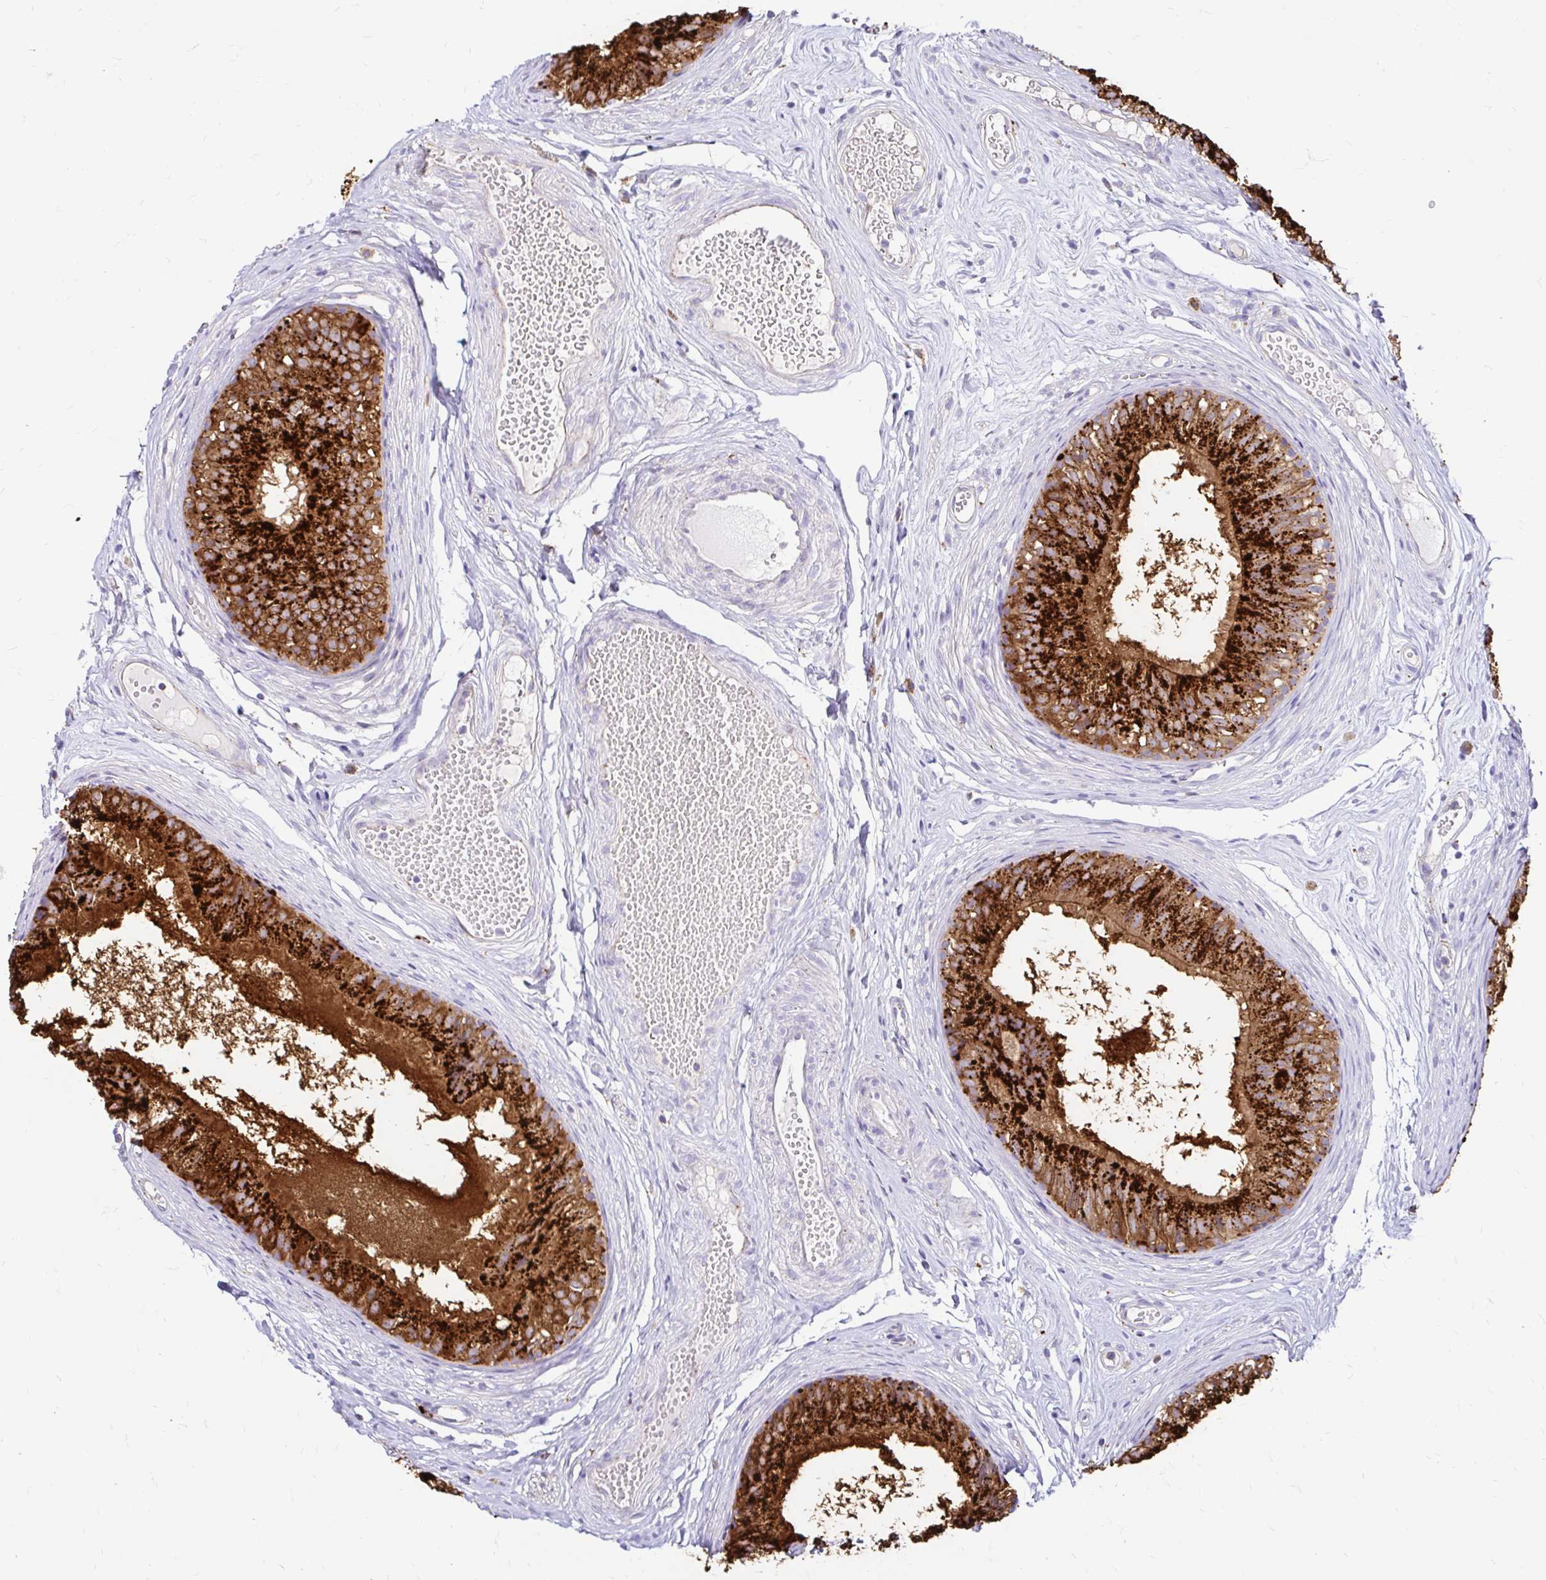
{"staining": {"intensity": "strong", "quantity": ">75%", "location": "cytoplasmic/membranous"}, "tissue": "epididymis", "cell_type": "Glandular cells", "image_type": "normal", "snomed": [{"axis": "morphology", "description": "Normal tissue, NOS"}, {"axis": "morphology", "description": "Seminoma, NOS"}, {"axis": "topography", "description": "Testis"}, {"axis": "topography", "description": "Epididymis"}], "caption": "The histopathology image reveals staining of unremarkable epididymis, revealing strong cytoplasmic/membranous protein positivity (brown color) within glandular cells.", "gene": "FUCA1", "patient": {"sex": "male", "age": 34}}